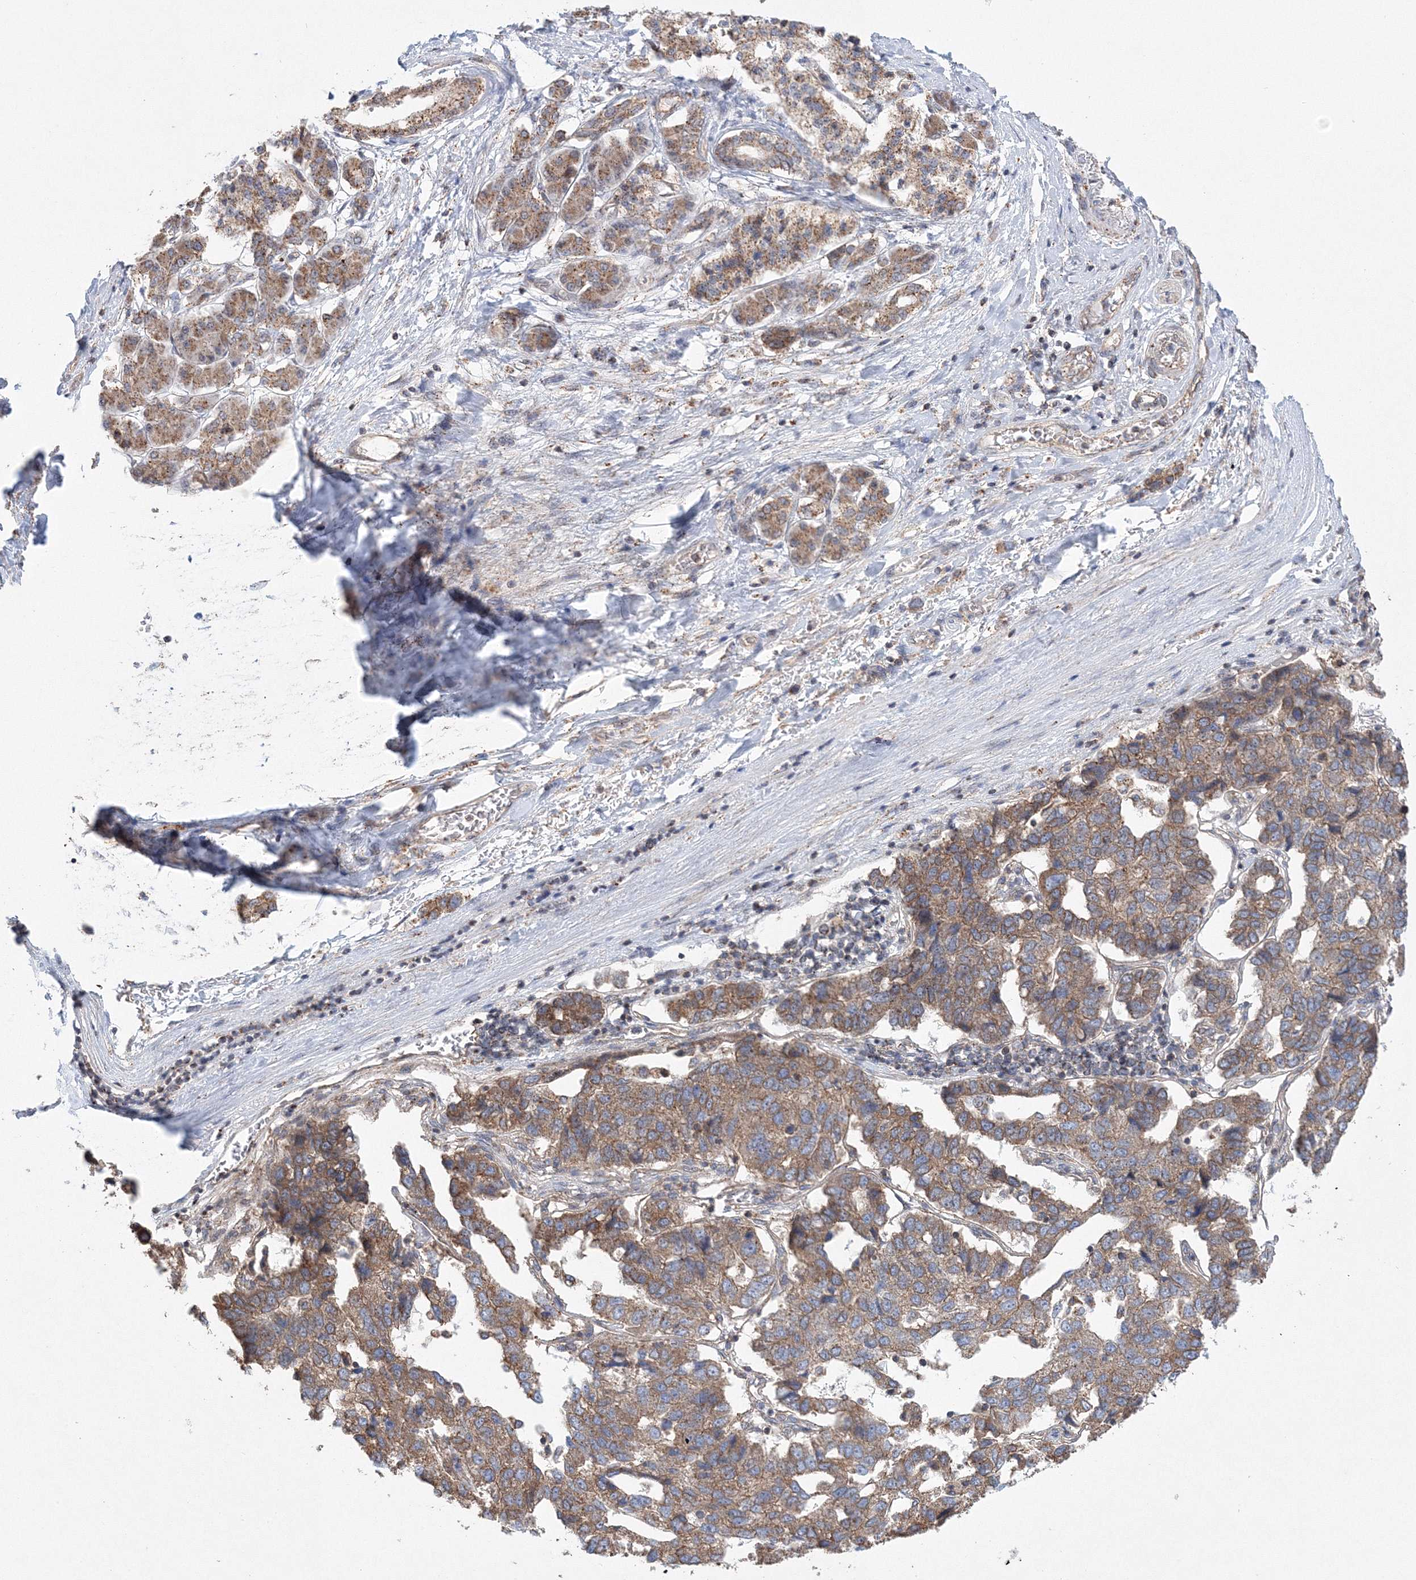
{"staining": {"intensity": "moderate", "quantity": ">75%", "location": "cytoplasmic/membranous"}, "tissue": "pancreatic cancer", "cell_type": "Tumor cells", "image_type": "cancer", "snomed": [{"axis": "morphology", "description": "Adenocarcinoma, NOS"}, {"axis": "topography", "description": "Pancreas"}], "caption": "DAB (3,3'-diaminobenzidine) immunohistochemical staining of pancreatic adenocarcinoma reveals moderate cytoplasmic/membranous protein staining in approximately >75% of tumor cells.", "gene": "AASDH", "patient": {"sex": "female", "age": 61}}